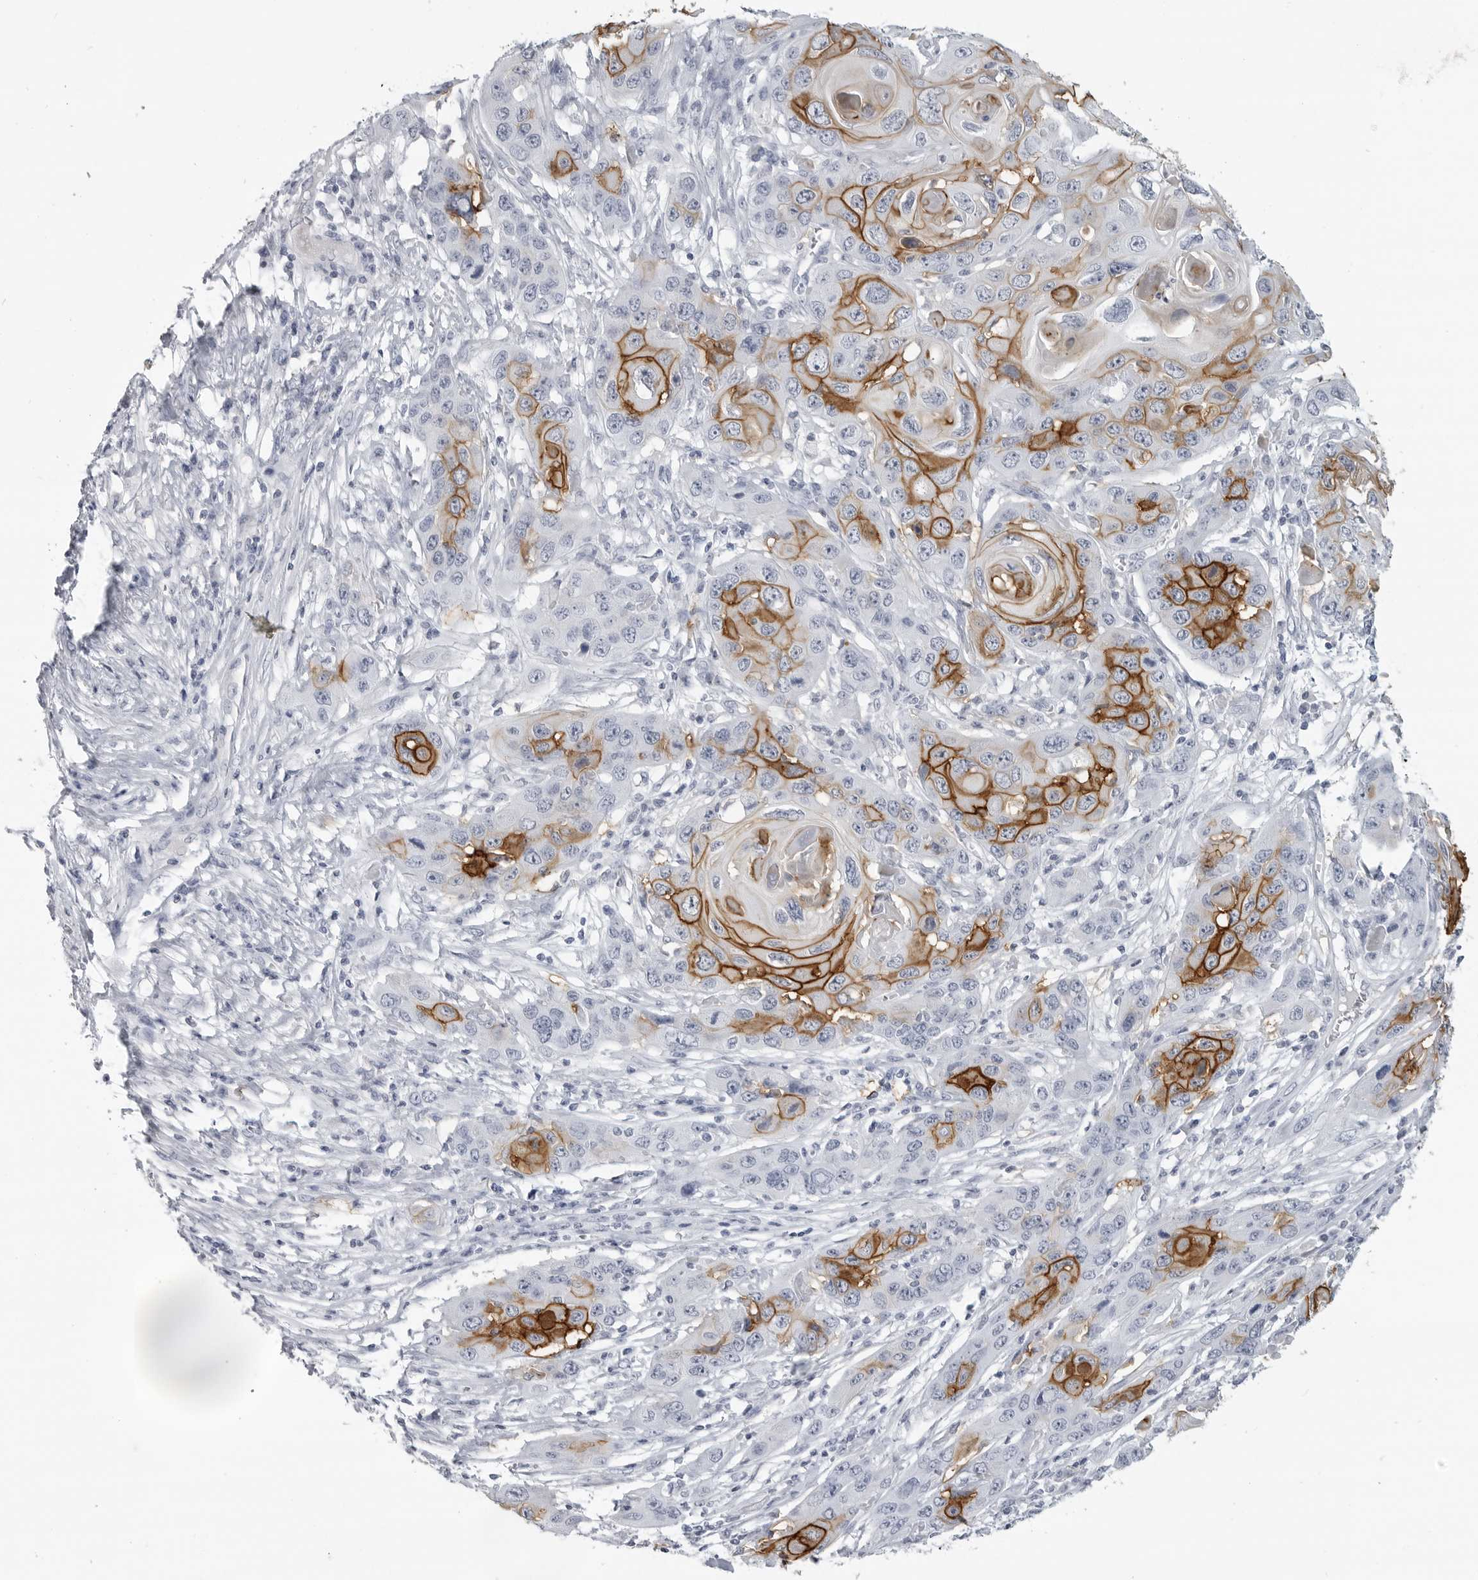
{"staining": {"intensity": "strong", "quantity": "25%-75%", "location": "cytoplasmic/membranous"}, "tissue": "skin cancer", "cell_type": "Tumor cells", "image_type": "cancer", "snomed": [{"axis": "morphology", "description": "Squamous cell carcinoma, NOS"}, {"axis": "topography", "description": "Skin"}], "caption": "High-power microscopy captured an immunohistochemistry (IHC) histopathology image of skin cancer (squamous cell carcinoma), revealing strong cytoplasmic/membranous positivity in approximately 25%-75% of tumor cells.", "gene": "LY6D", "patient": {"sex": "male", "age": 55}}